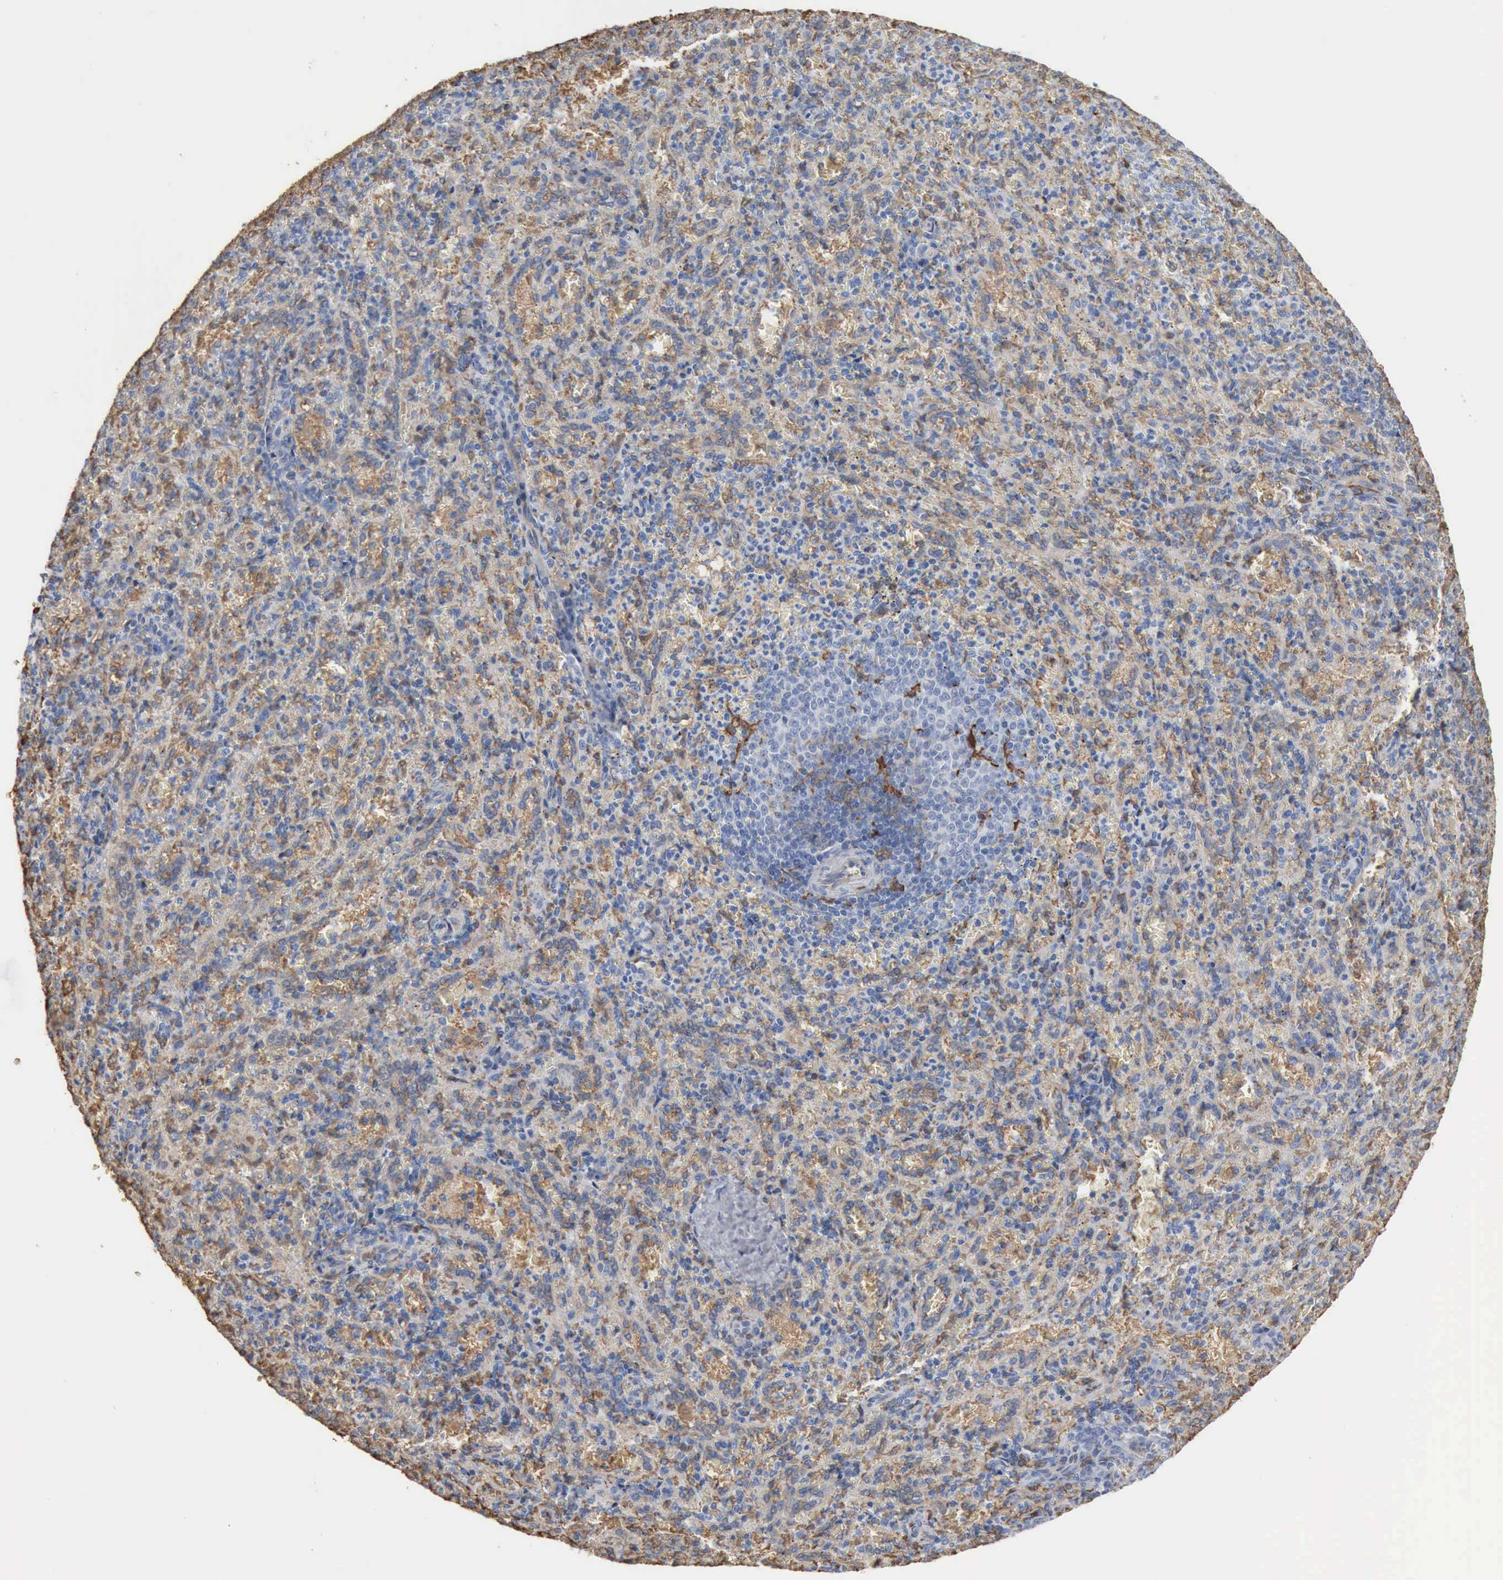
{"staining": {"intensity": "negative", "quantity": "none", "location": "none"}, "tissue": "spleen", "cell_type": "Cells in red pulp", "image_type": "normal", "snomed": [{"axis": "morphology", "description": "Normal tissue, NOS"}, {"axis": "topography", "description": "Spleen"}], "caption": "This micrograph is of unremarkable spleen stained with immunohistochemistry to label a protein in brown with the nuclei are counter-stained blue. There is no staining in cells in red pulp.", "gene": "FSCN1", "patient": {"sex": "female", "age": 21}}